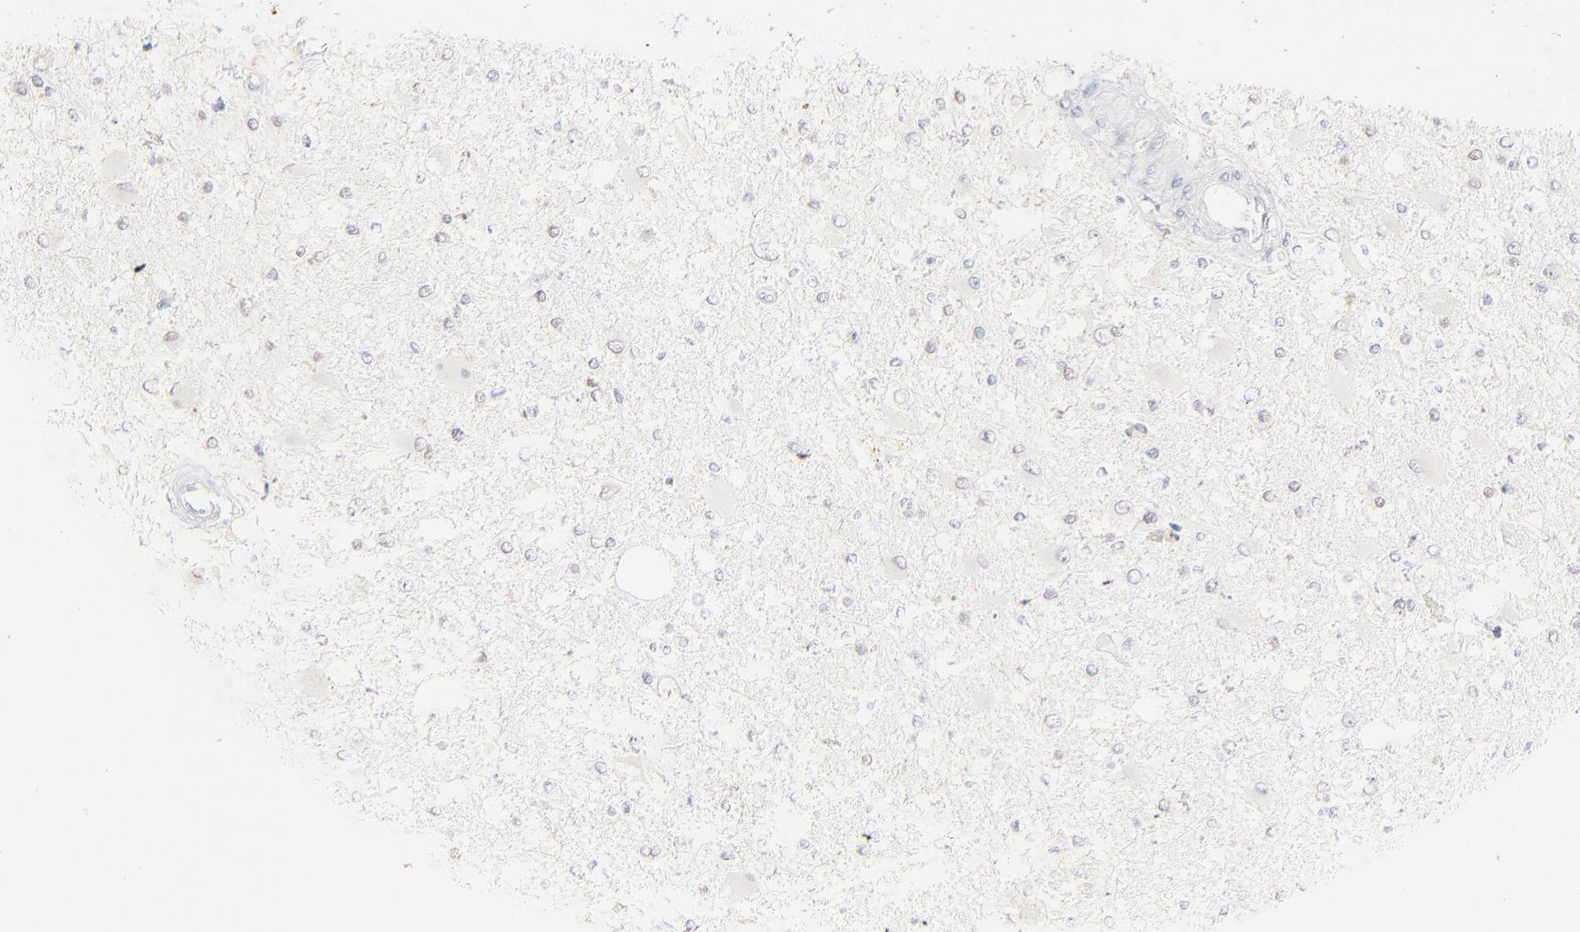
{"staining": {"intensity": "negative", "quantity": "none", "location": "none"}, "tissue": "glioma", "cell_type": "Tumor cells", "image_type": "cancer", "snomed": [{"axis": "morphology", "description": "Glioma, malignant, Low grade"}, {"axis": "topography", "description": "Brain"}], "caption": "A micrograph of glioma stained for a protein reveals no brown staining in tumor cells.", "gene": "RBM3", "patient": {"sex": "male", "age": 58}}